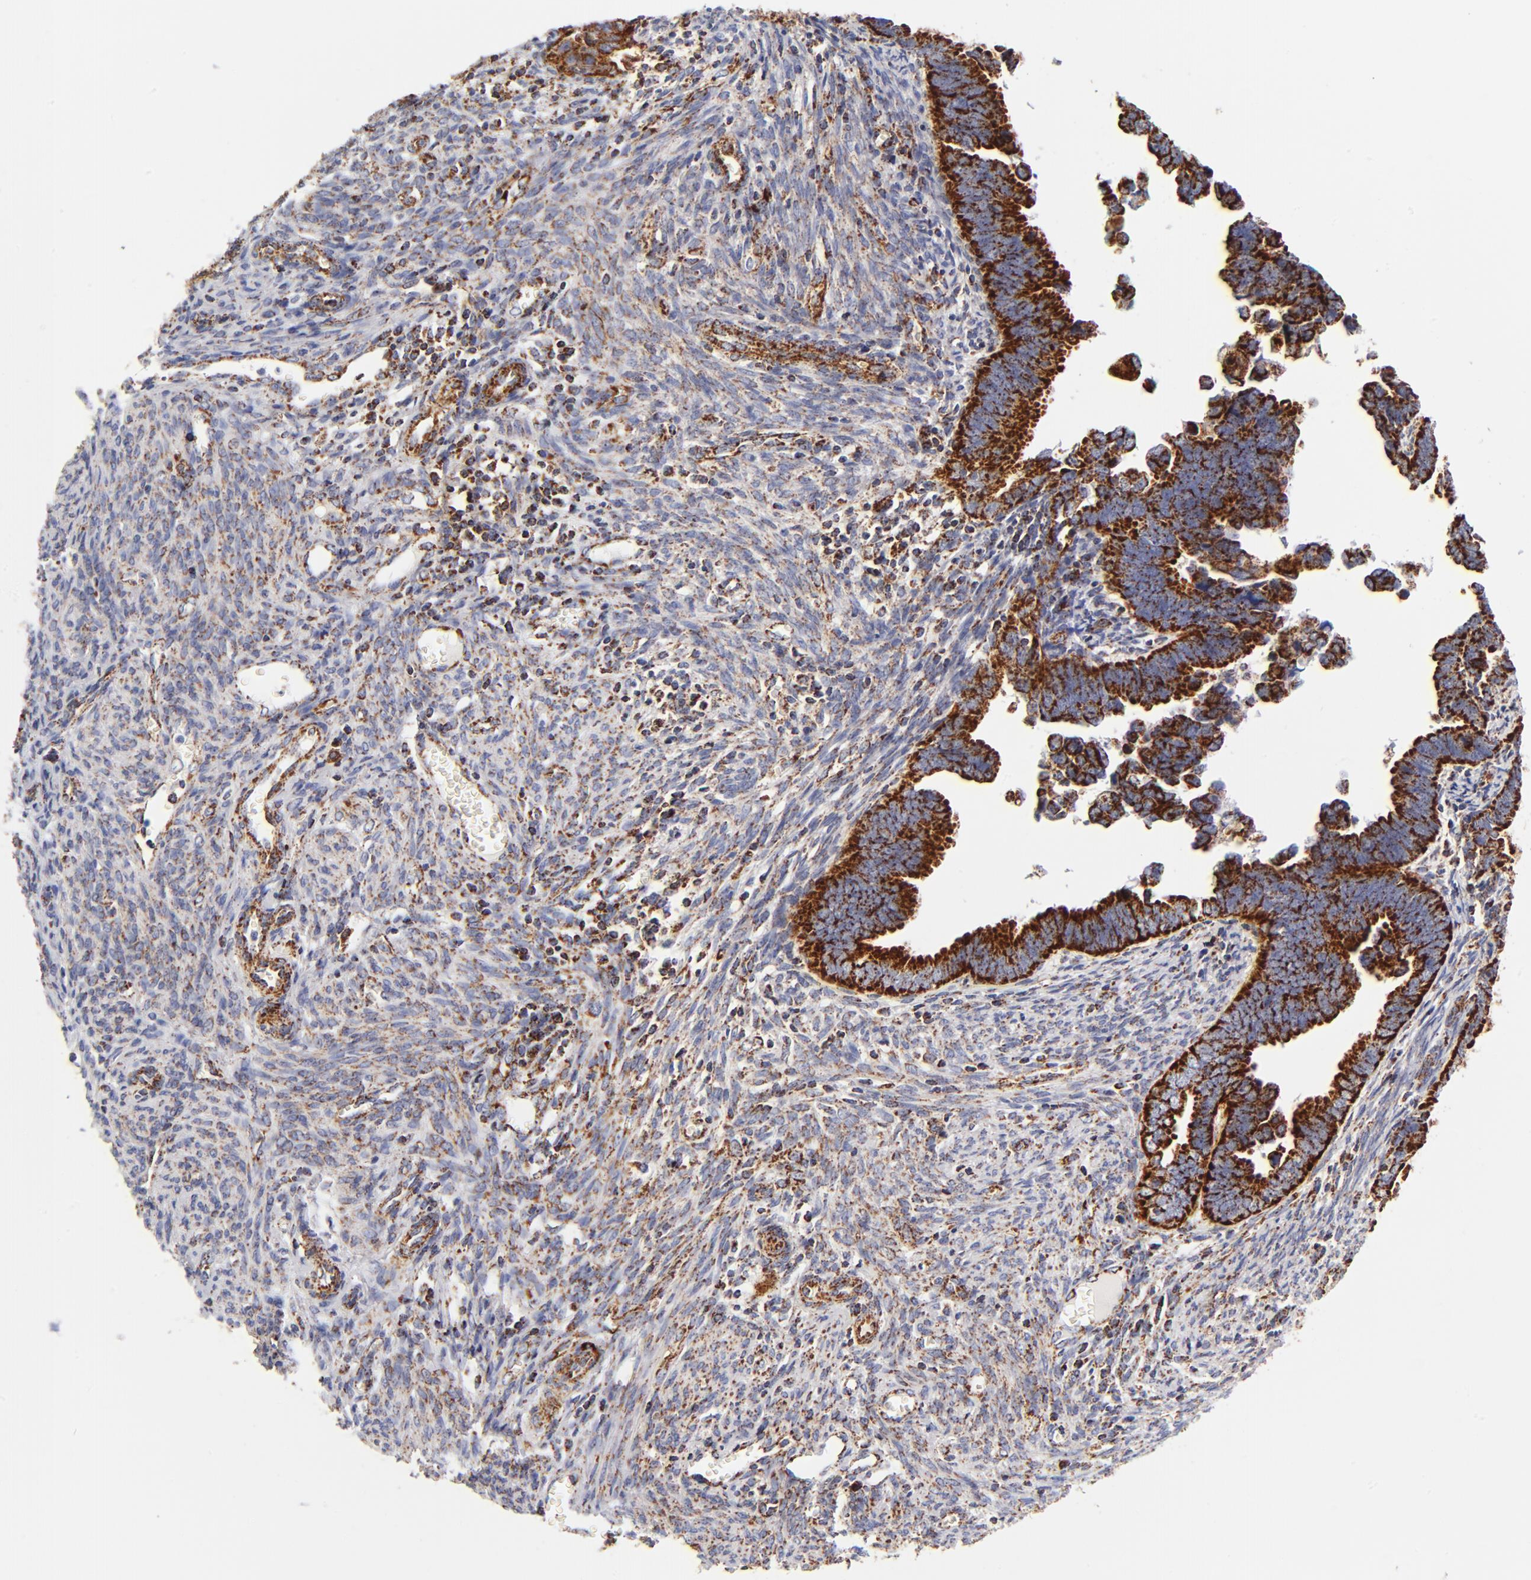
{"staining": {"intensity": "strong", "quantity": ">75%", "location": "cytoplasmic/membranous"}, "tissue": "endometrial cancer", "cell_type": "Tumor cells", "image_type": "cancer", "snomed": [{"axis": "morphology", "description": "Adenocarcinoma, NOS"}, {"axis": "topography", "description": "Endometrium"}], "caption": "Endometrial adenocarcinoma tissue demonstrates strong cytoplasmic/membranous expression in about >75% of tumor cells", "gene": "ECHS1", "patient": {"sex": "female", "age": 75}}